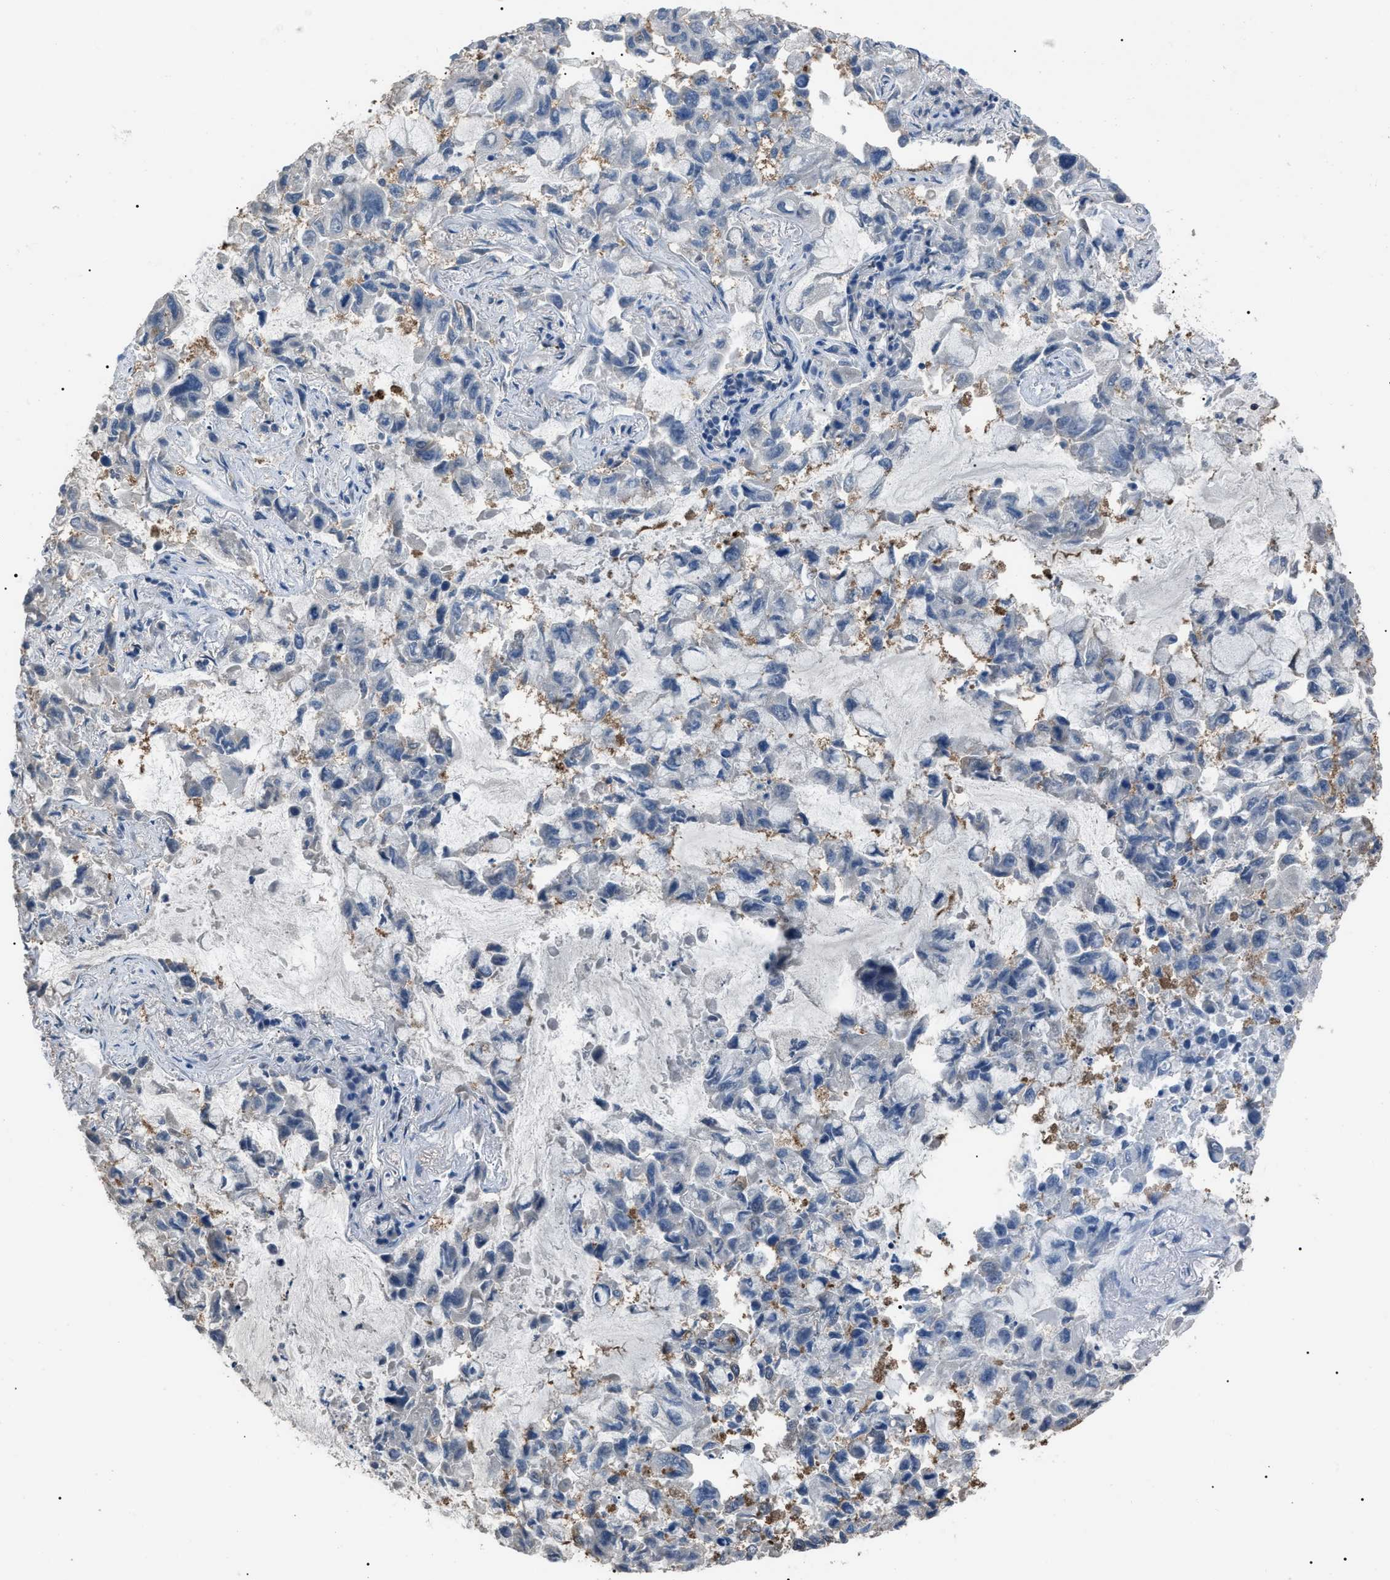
{"staining": {"intensity": "negative", "quantity": "none", "location": "none"}, "tissue": "lung cancer", "cell_type": "Tumor cells", "image_type": "cancer", "snomed": [{"axis": "morphology", "description": "Adenocarcinoma, NOS"}, {"axis": "topography", "description": "Lung"}], "caption": "Tumor cells are negative for protein expression in human lung cancer (adenocarcinoma).", "gene": "PDCD5", "patient": {"sex": "male", "age": 64}}